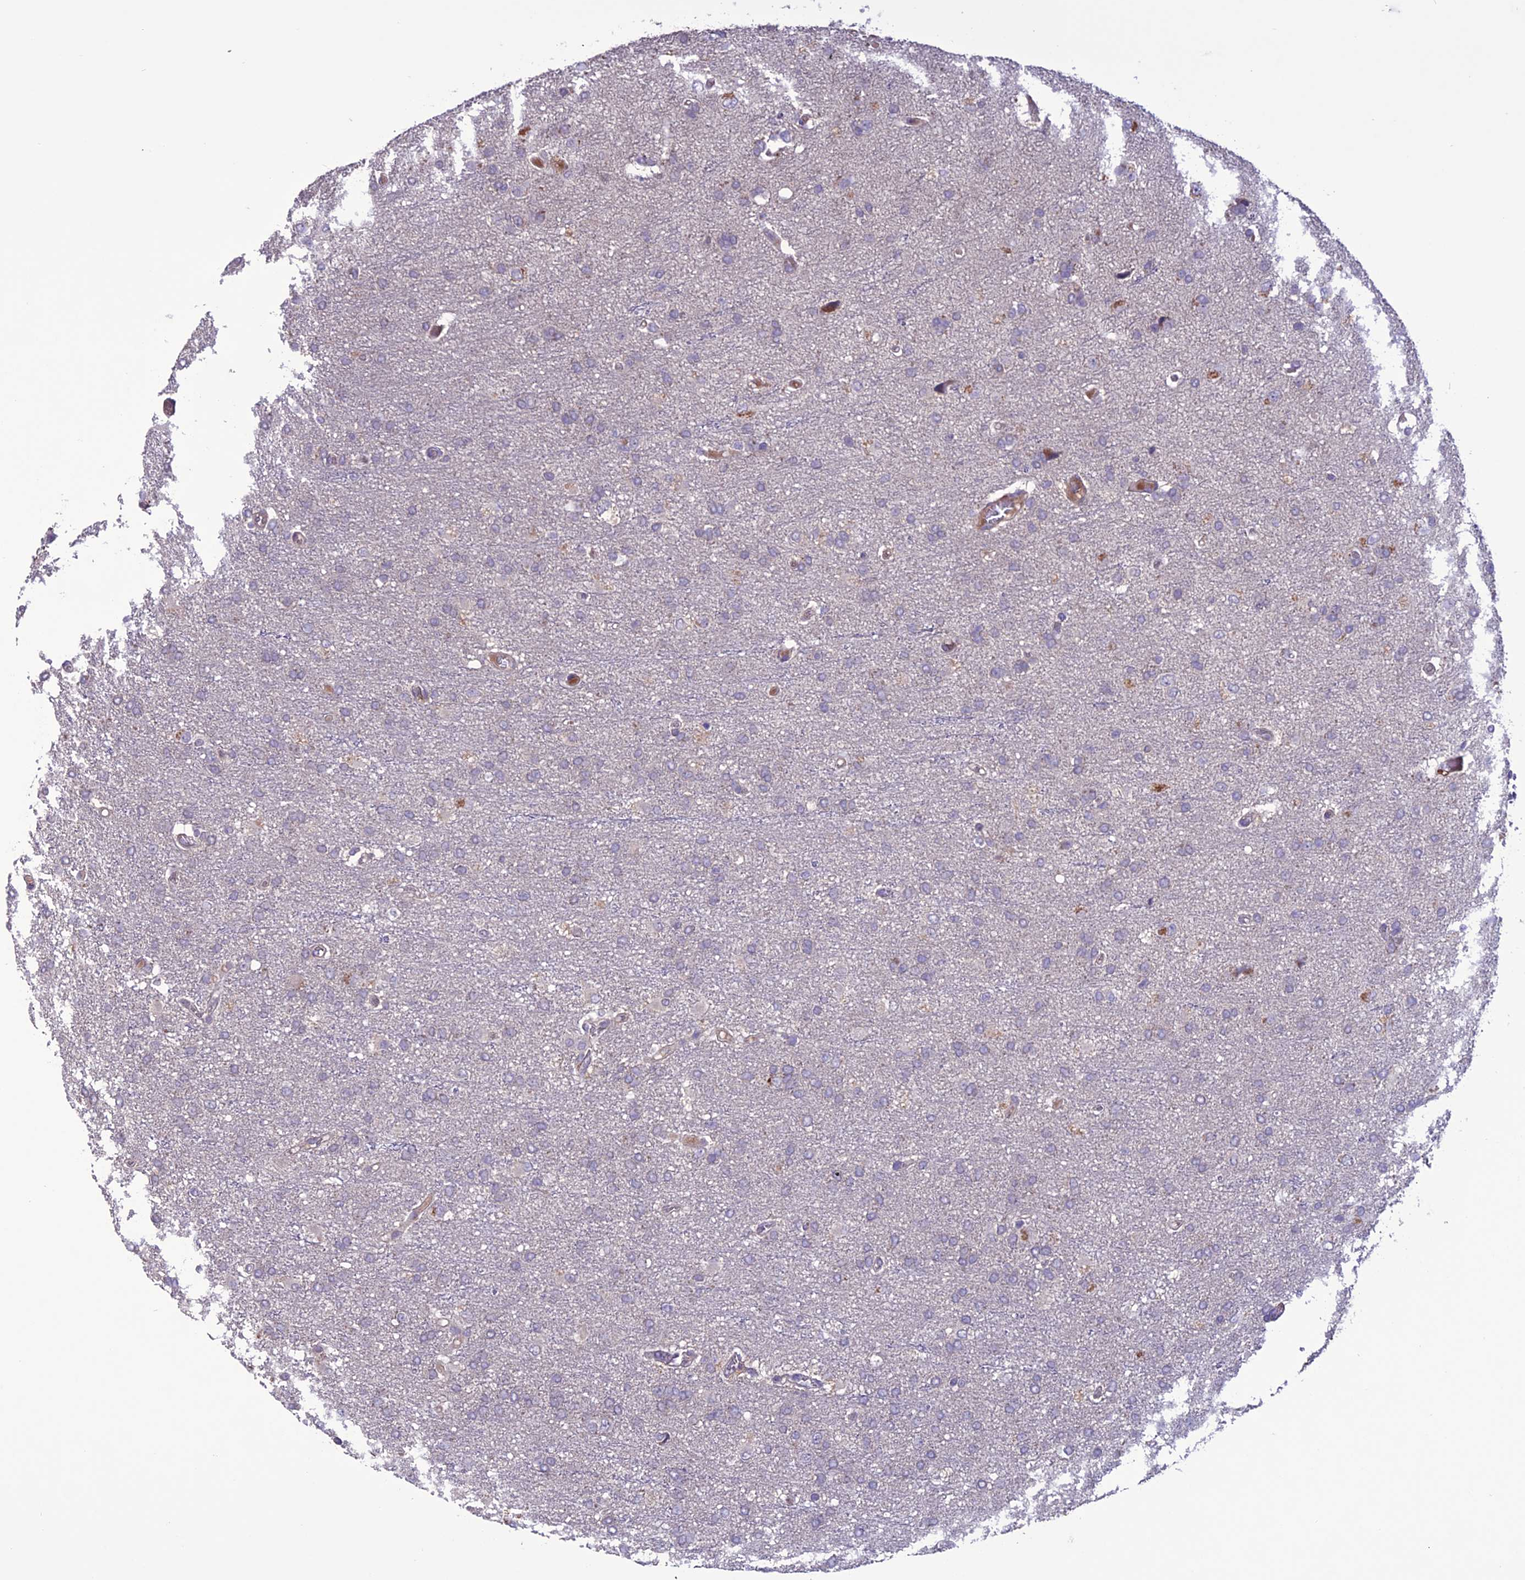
{"staining": {"intensity": "negative", "quantity": "none", "location": "none"}, "tissue": "glioma", "cell_type": "Tumor cells", "image_type": "cancer", "snomed": [{"axis": "morphology", "description": "Glioma, malignant, High grade"}, {"axis": "topography", "description": "Brain"}], "caption": "Malignant glioma (high-grade) was stained to show a protein in brown. There is no significant positivity in tumor cells. (DAB immunohistochemistry visualized using brightfield microscopy, high magnification).", "gene": "C2orf76", "patient": {"sex": "female", "age": 74}}